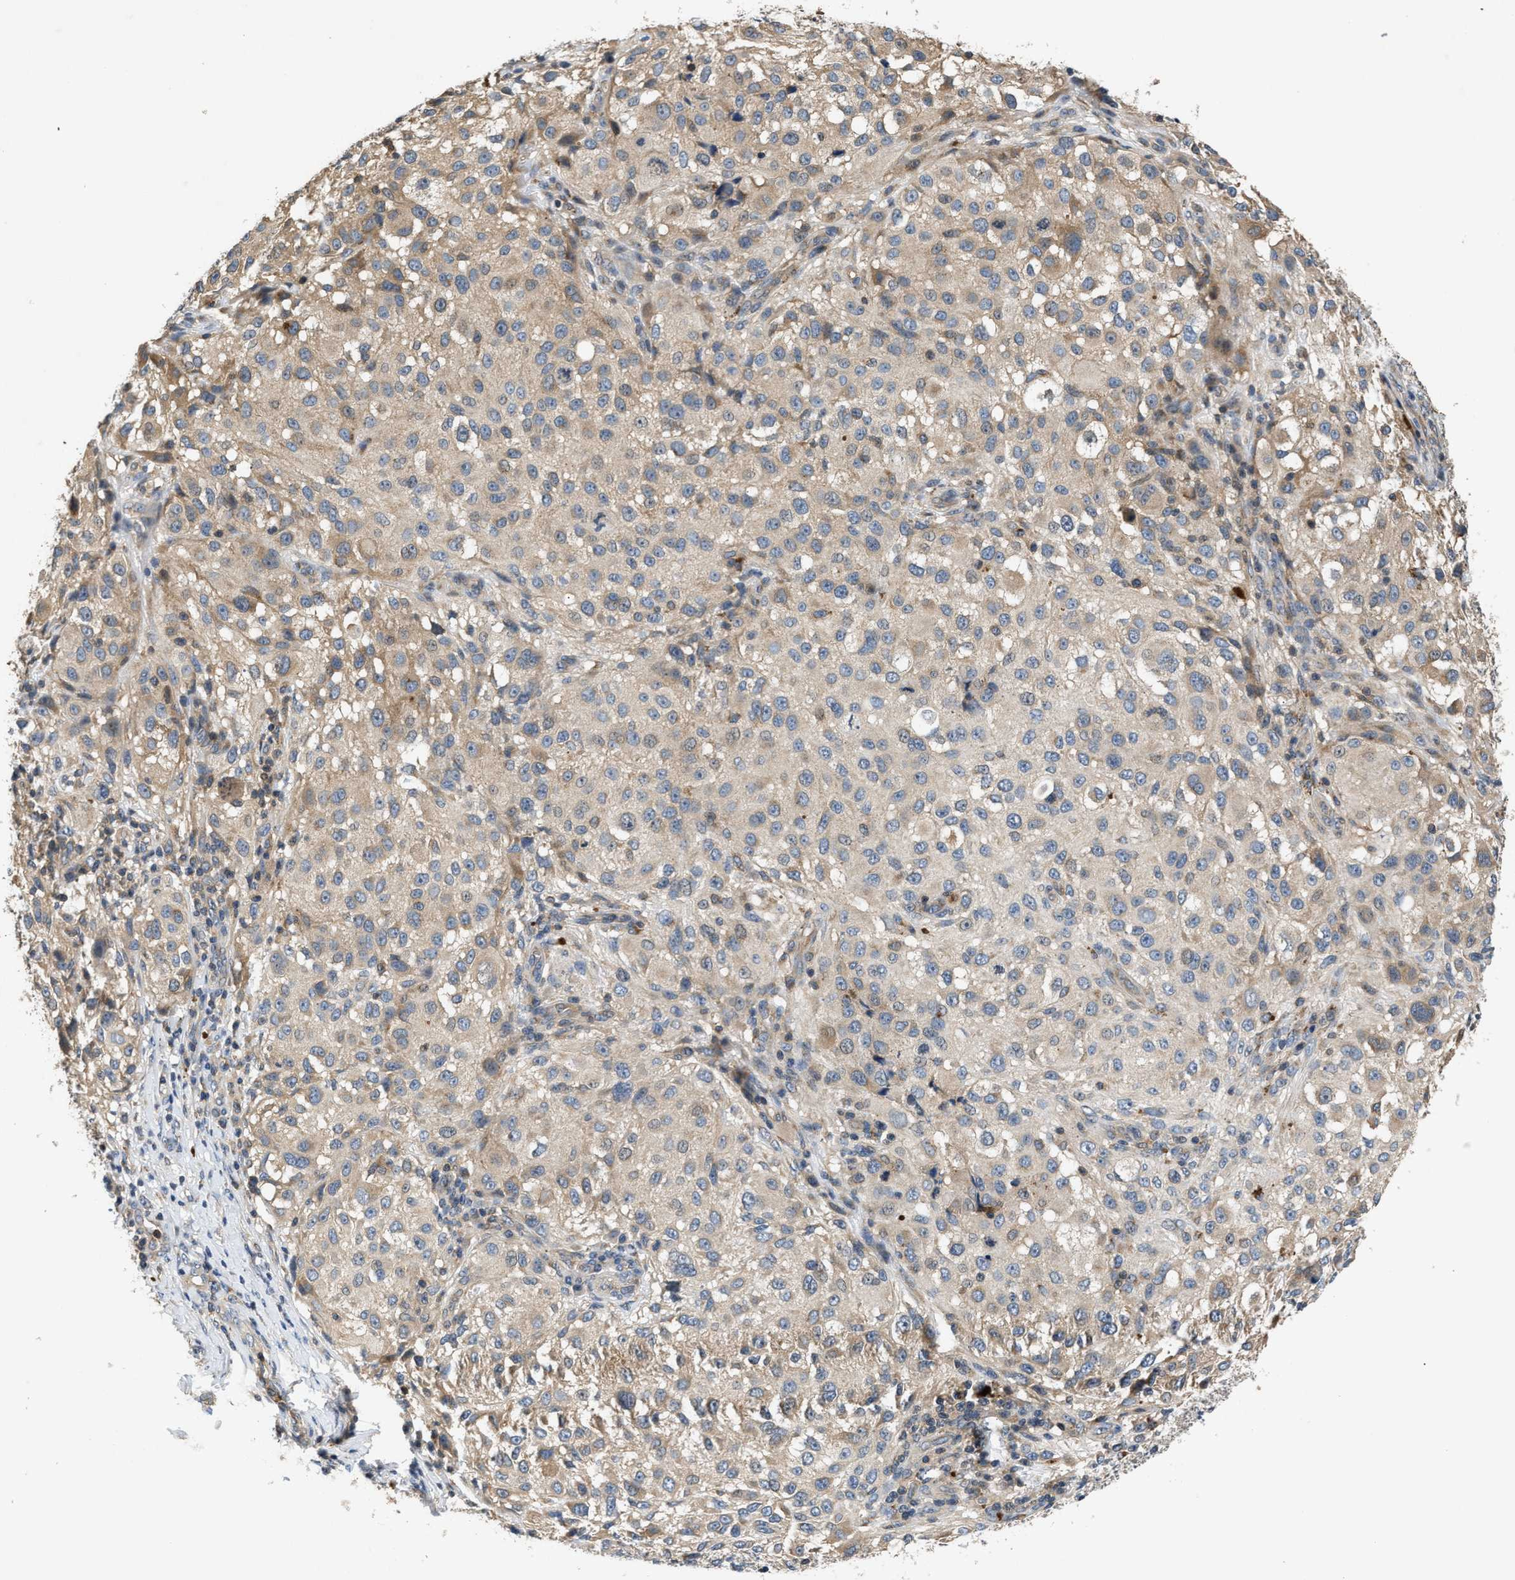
{"staining": {"intensity": "weak", "quantity": "25%-75%", "location": "cytoplasmic/membranous"}, "tissue": "melanoma", "cell_type": "Tumor cells", "image_type": "cancer", "snomed": [{"axis": "morphology", "description": "Necrosis, NOS"}, {"axis": "morphology", "description": "Malignant melanoma, NOS"}, {"axis": "topography", "description": "Skin"}], "caption": "A high-resolution histopathology image shows IHC staining of malignant melanoma, which displays weak cytoplasmic/membranous expression in approximately 25%-75% of tumor cells. The staining is performed using DAB brown chromogen to label protein expression. The nuclei are counter-stained blue using hematoxylin.", "gene": "CHUK", "patient": {"sex": "female", "age": 87}}